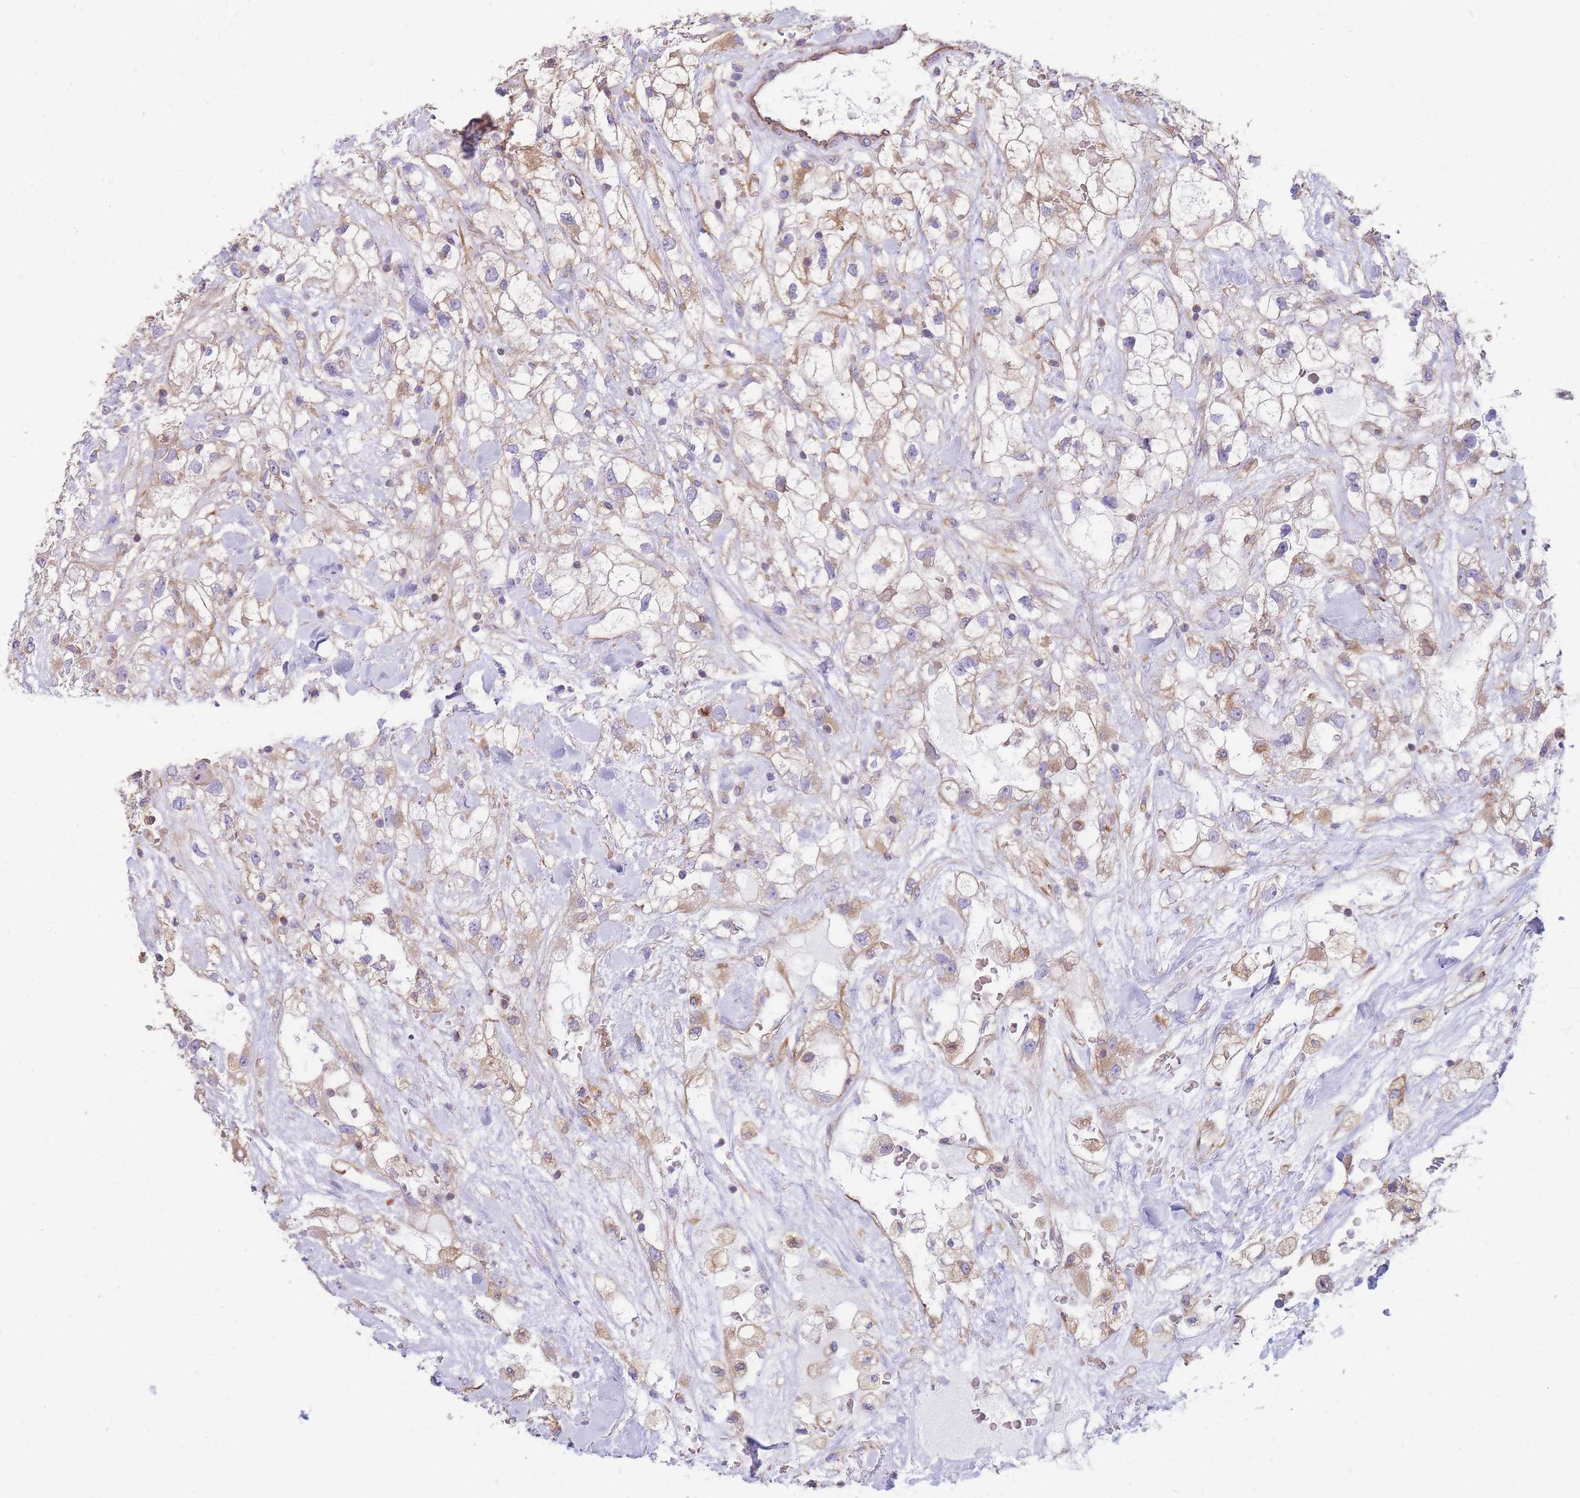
{"staining": {"intensity": "weak", "quantity": ">75%", "location": "cytoplasmic/membranous"}, "tissue": "renal cancer", "cell_type": "Tumor cells", "image_type": "cancer", "snomed": [{"axis": "morphology", "description": "Adenocarcinoma, NOS"}, {"axis": "topography", "description": "Kidney"}], "caption": "Immunohistochemical staining of human renal cancer (adenocarcinoma) displays weak cytoplasmic/membranous protein staining in approximately >75% of tumor cells. The protein is shown in brown color, while the nuclei are stained blue.", "gene": "ANKRD53", "patient": {"sex": "male", "age": 59}}